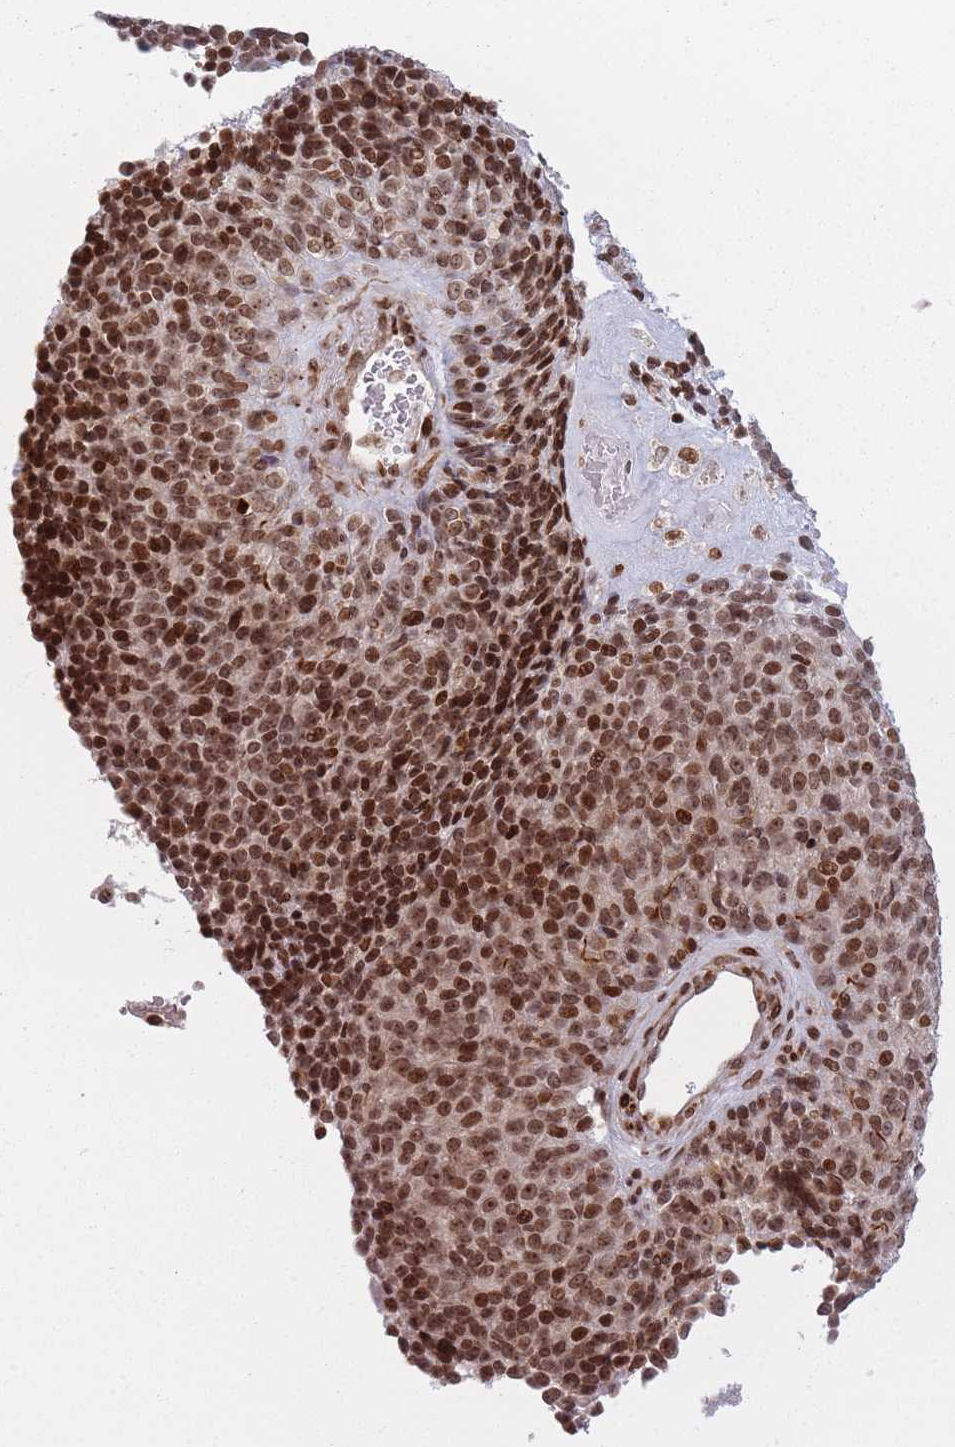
{"staining": {"intensity": "strong", "quantity": ">75%", "location": "nuclear"}, "tissue": "melanoma", "cell_type": "Tumor cells", "image_type": "cancer", "snomed": [{"axis": "morphology", "description": "Malignant melanoma, Metastatic site"}, {"axis": "topography", "description": "Brain"}], "caption": "Protein staining of malignant melanoma (metastatic site) tissue reveals strong nuclear staining in approximately >75% of tumor cells. The protein is stained brown, and the nuclei are stained in blue (DAB IHC with brightfield microscopy, high magnification).", "gene": "TMC6", "patient": {"sex": "female", "age": 56}}